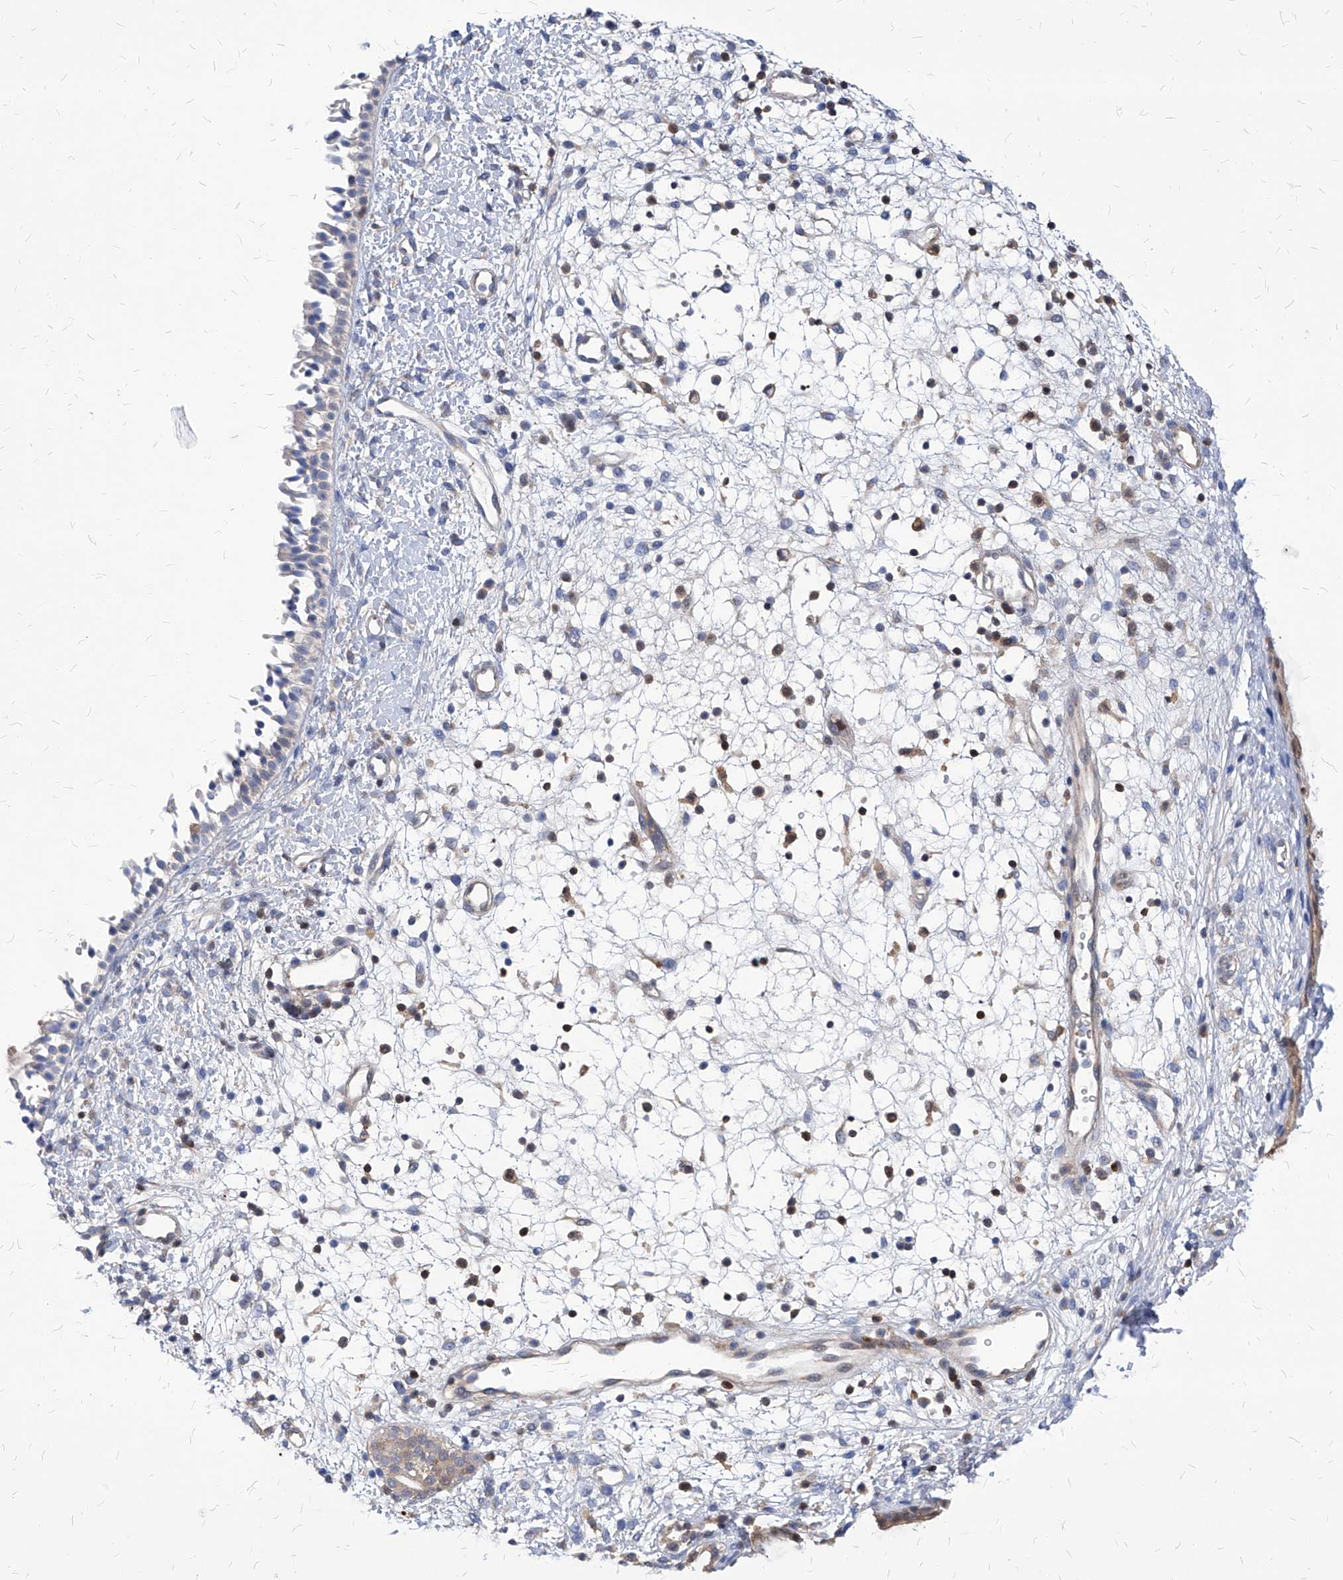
{"staining": {"intensity": "weak", "quantity": "25%-75%", "location": "cytoplasmic/membranous"}, "tissue": "nasopharynx", "cell_type": "Respiratory epithelial cells", "image_type": "normal", "snomed": [{"axis": "morphology", "description": "Normal tissue, NOS"}, {"axis": "topography", "description": "Nasopharynx"}], "caption": "Immunohistochemical staining of unremarkable nasopharynx displays low levels of weak cytoplasmic/membranous staining in about 25%-75% of respiratory epithelial cells. (Stains: DAB (3,3'-diaminobenzidine) in brown, nuclei in blue, Microscopy: brightfield microscopy at high magnification).", "gene": "ABRACL", "patient": {"sex": "male", "age": 22}}